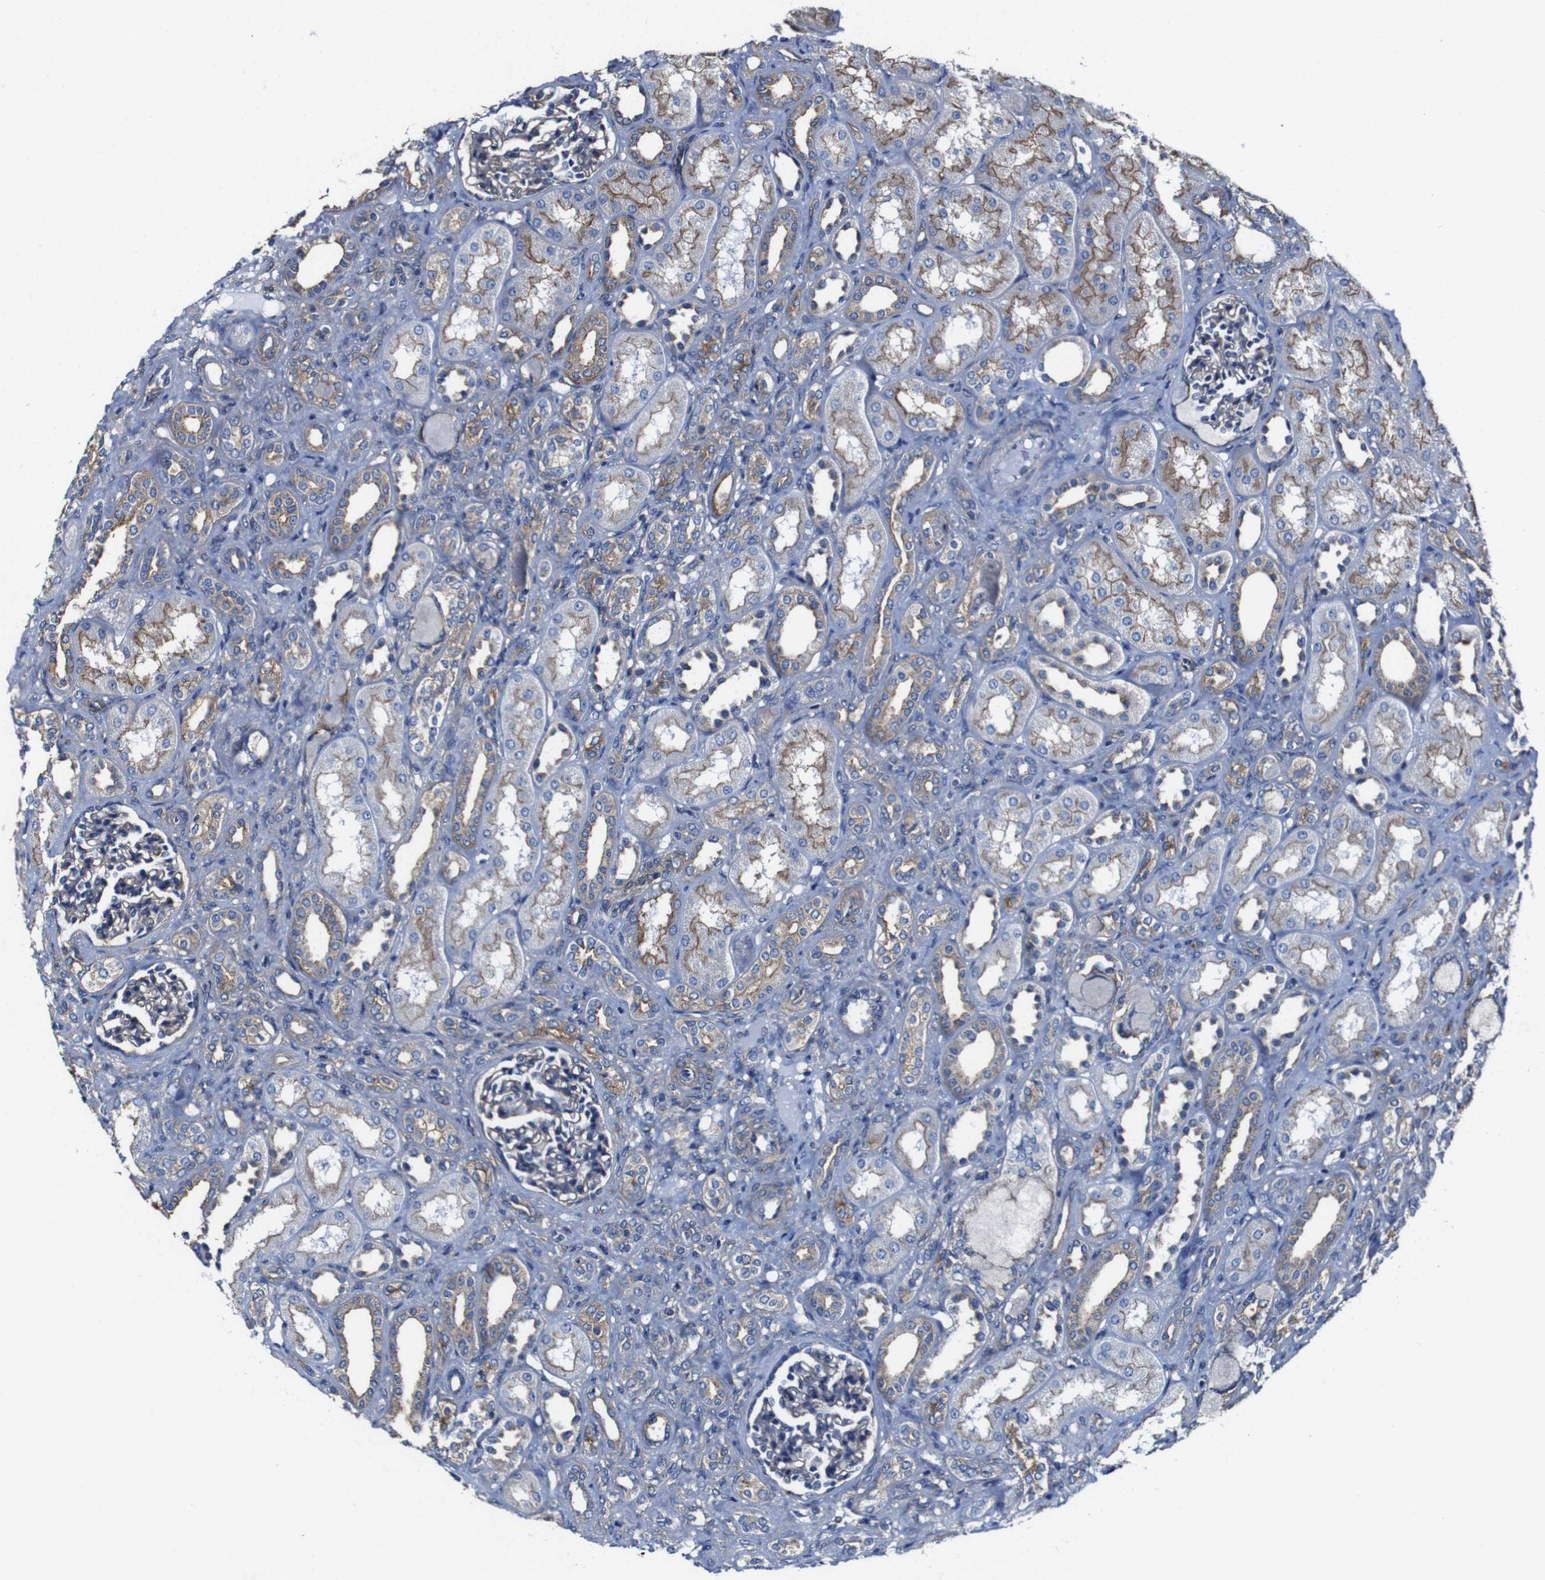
{"staining": {"intensity": "moderate", "quantity": "25%-75%", "location": "cytoplasmic/membranous"}, "tissue": "kidney", "cell_type": "Cells in glomeruli", "image_type": "normal", "snomed": [{"axis": "morphology", "description": "Normal tissue, NOS"}, {"axis": "topography", "description": "Kidney"}], "caption": "Immunohistochemistry (IHC) (DAB (3,3'-diaminobenzidine)) staining of unremarkable kidney reveals moderate cytoplasmic/membranous protein staining in approximately 25%-75% of cells in glomeruli. Nuclei are stained in blue.", "gene": "CSF1R", "patient": {"sex": "male", "age": 7}}